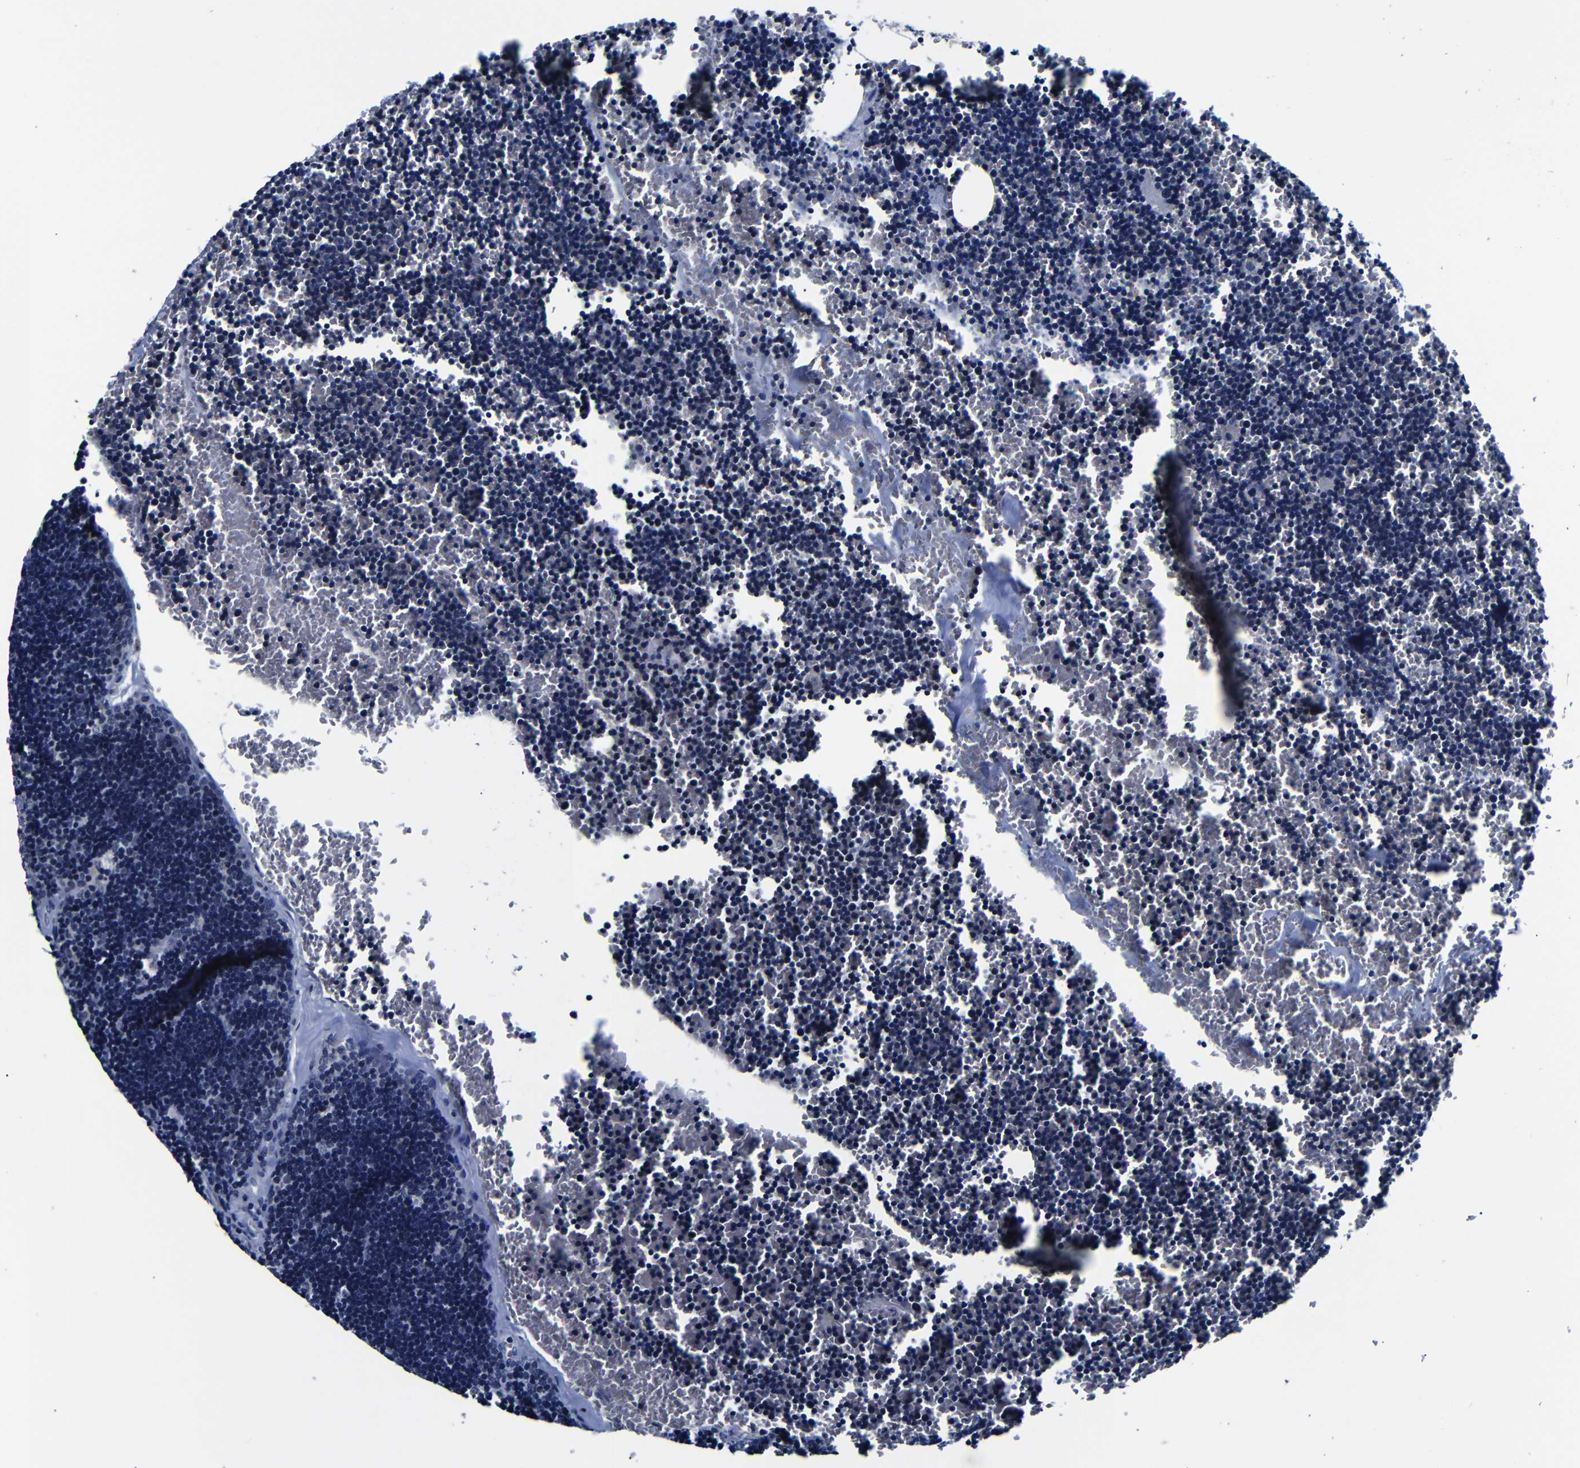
{"staining": {"intensity": "negative", "quantity": "none", "location": "none"}, "tissue": "lymph node", "cell_type": "Germinal center cells", "image_type": "normal", "snomed": [{"axis": "morphology", "description": "Normal tissue, NOS"}, {"axis": "topography", "description": "Lymph node"}], "caption": "The micrograph demonstrates no staining of germinal center cells in benign lymph node. (Immunohistochemistry (ihc), brightfield microscopy, high magnification).", "gene": "DEPP1", "patient": {"sex": "male", "age": 33}}